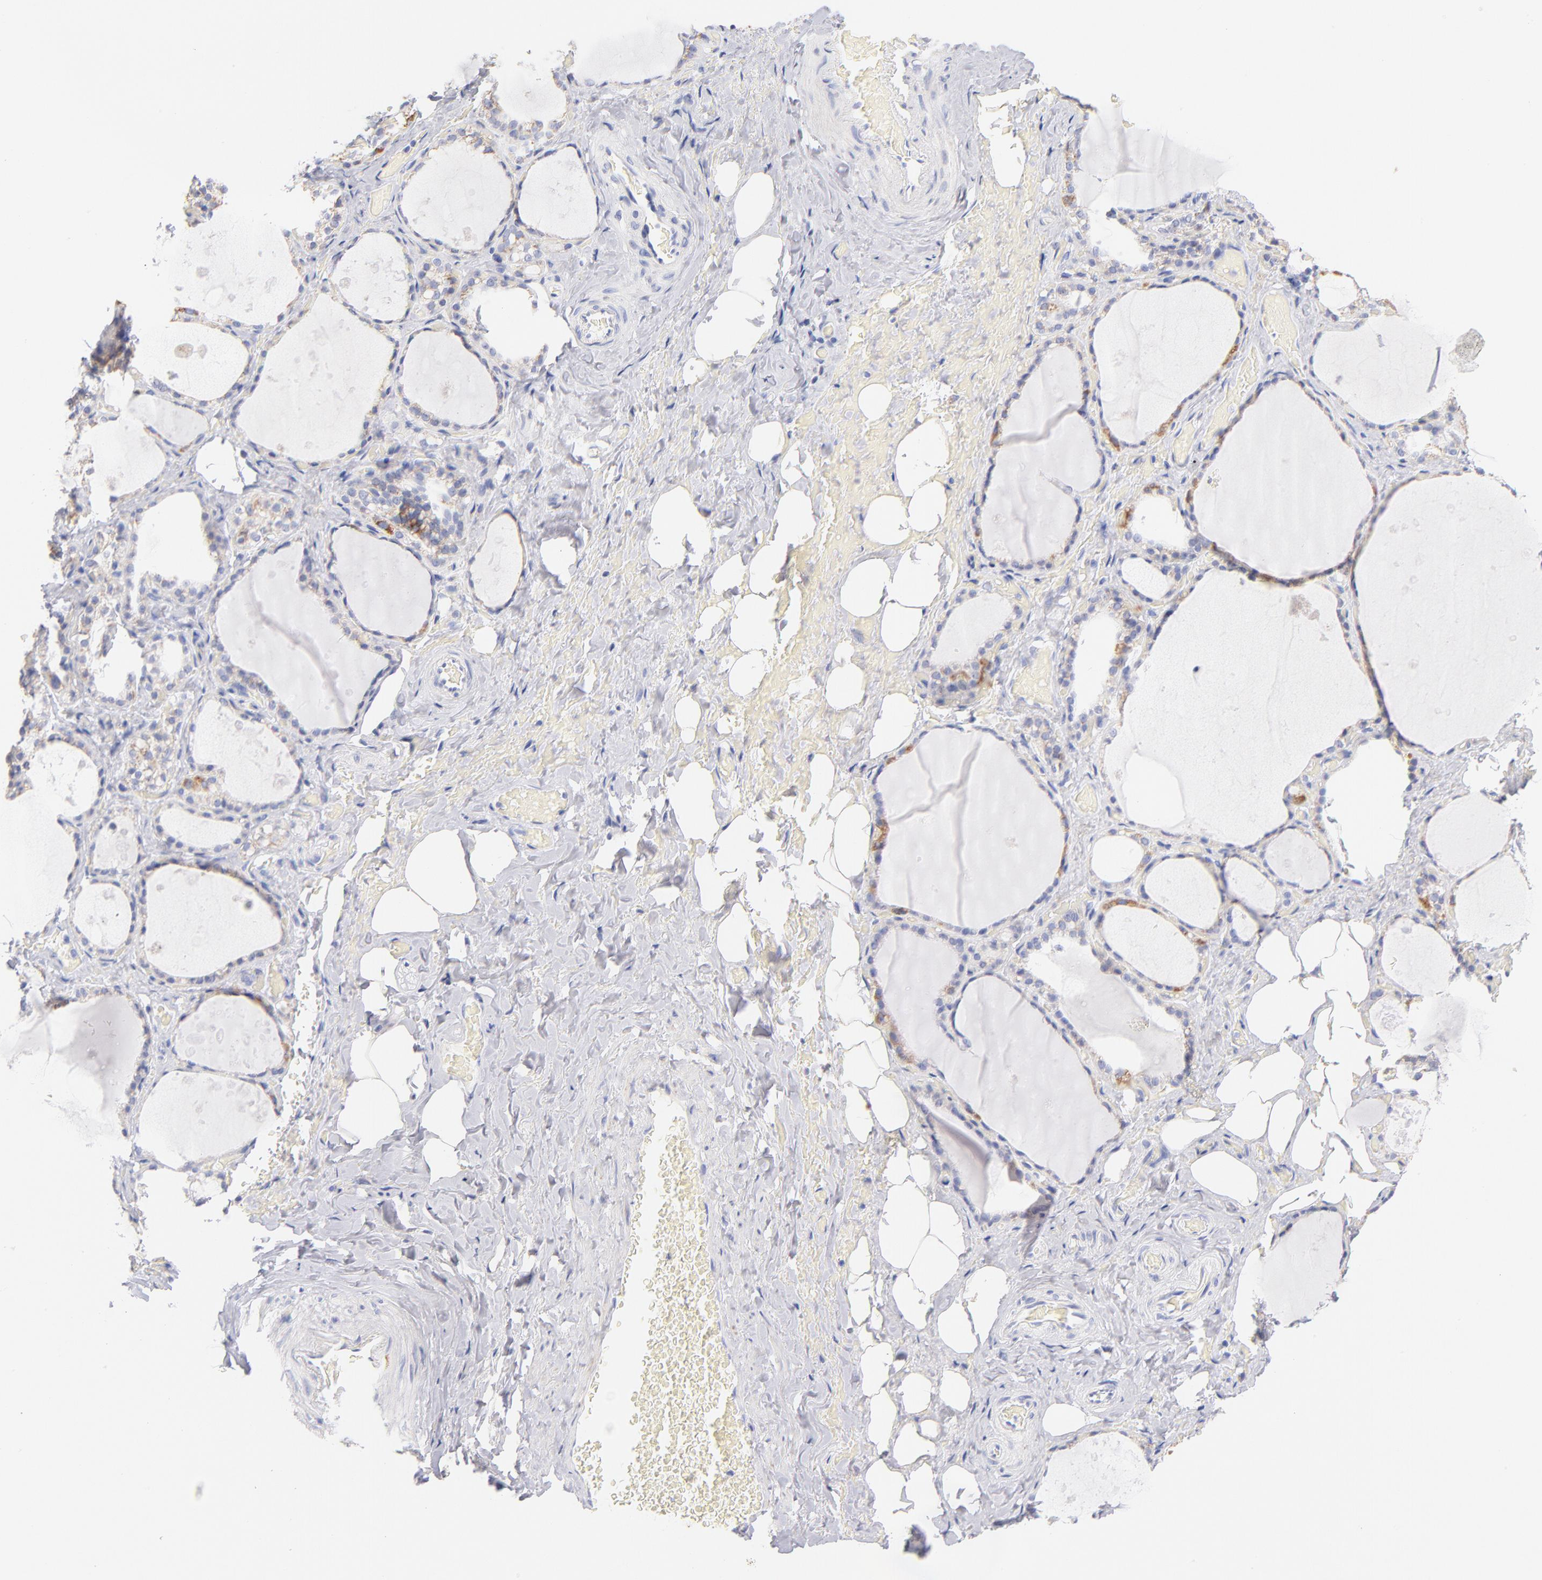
{"staining": {"intensity": "weak", "quantity": "<25%", "location": "cytoplasmic/membranous"}, "tissue": "thyroid gland", "cell_type": "Glandular cells", "image_type": "normal", "snomed": [{"axis": "morphology", "description": "Normal tissue, NOS"}, {"axis": "topography", "description": "Thyroid gland"}], "caption": "An image of human thyroid gland is negative for staining in glandular cells. Brightfield microscopy of IHC stained with DAB (brown) and hematoxylin (blue), captured at high magnification.", "gene": "AIFM1", "patient": {"sex": "male", "age": 61}}